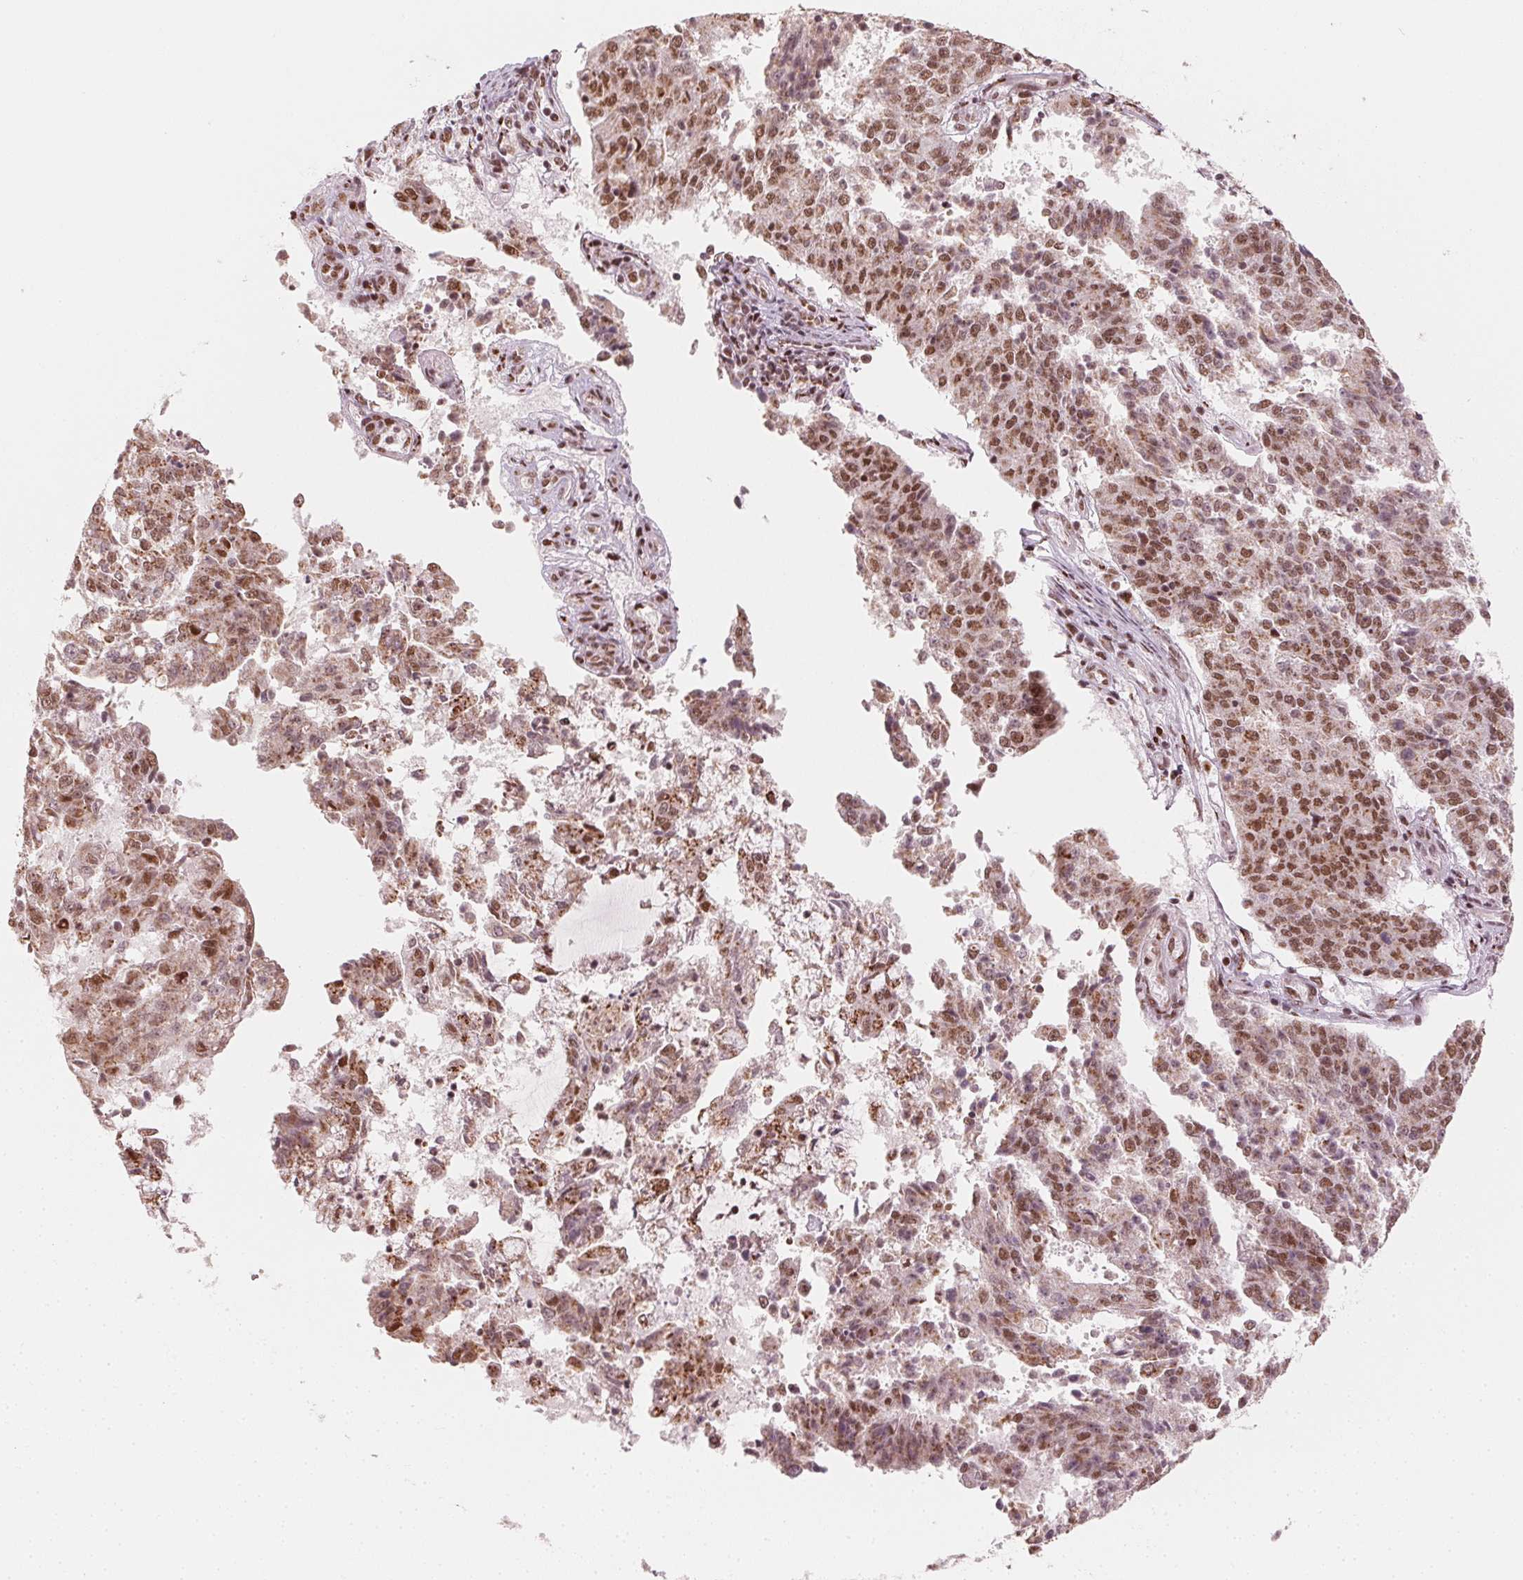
{"staining": {"intensity": "moderate", "quantity": ">75%", "location": "cytoplasmic/membranous,nuclear"}, "tissue": "endometrial cancer", "cell_type": "Tumor cells", "image_type": "cancer", "snomed": [{"axis": "morphology", "description": "Adenocarcinoma, NOS"}, {"axis": "topography", "description": "Endometrium"}], "caption": "Moderate cytoplasmic/membranous and nuclear protein staining is identified in about >75% of tumor cells in endometrial adenocarcinoma.", "gene": "TOPORS", "patient": {"sex": "female", "age": 82}}